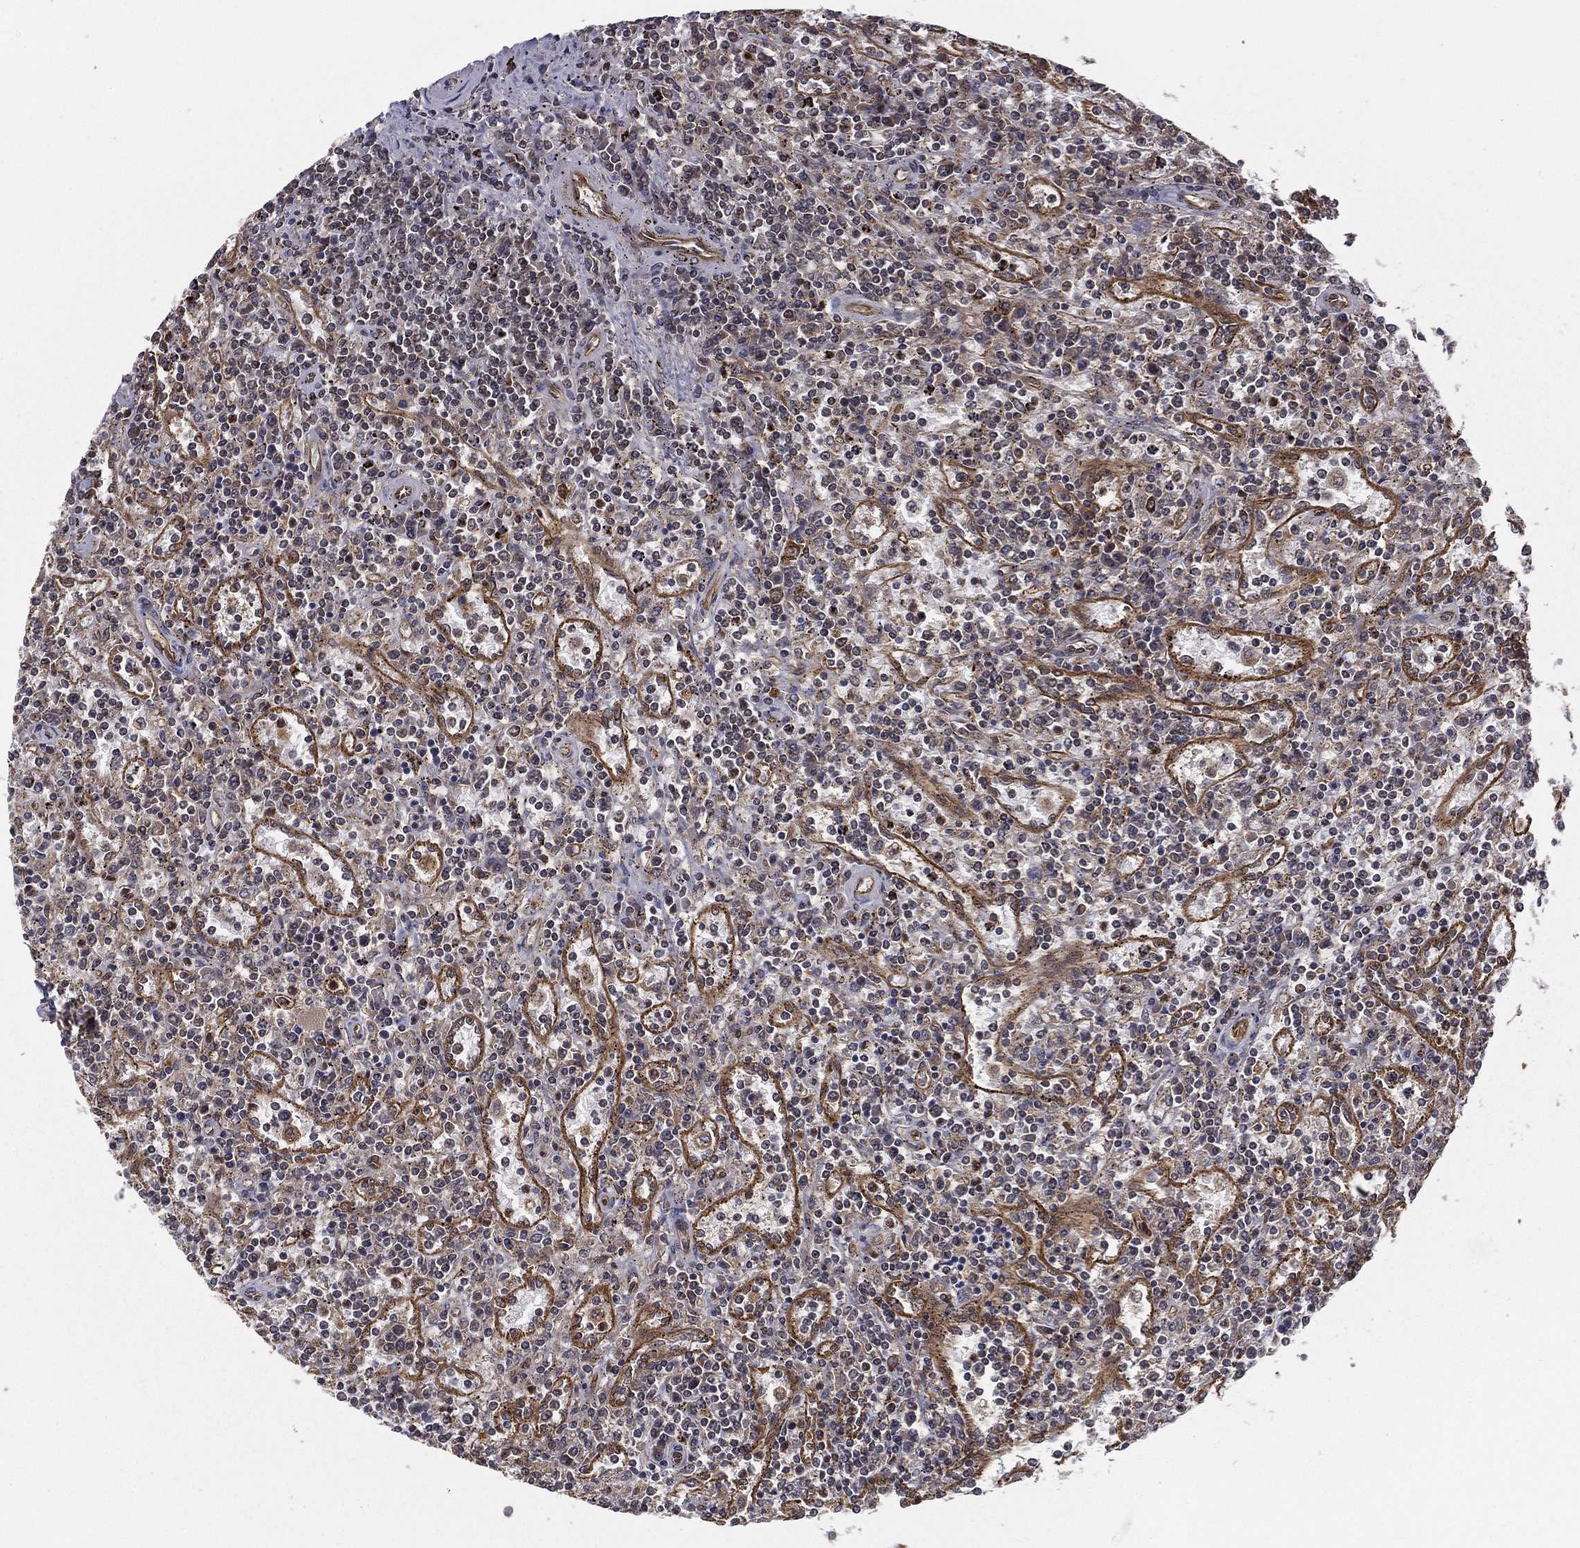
{"staining": {"intensity": "negative", "quantity": "none", "location": "none"}, "tissue": "lymphoma", "cell_type": "Tumor cells", "image_type": "cancer", "snomed": [{"axis": "morphology", "description": "Malignant lymphoma, non-Hodgkin's type, Low grade"}, {"axis": "topography", "description": "Spleen"}], "caption": "An immunohistochemistry micrograph of malignant lymphoma, non-Hodgkin's type (low-grade) is shown. There is no staining in tumor cells of malignant lymphoma, non-Hodgkin's type (low-grade).", "gene": "UACA", "patient": {"sex": "male", "age": 62}}